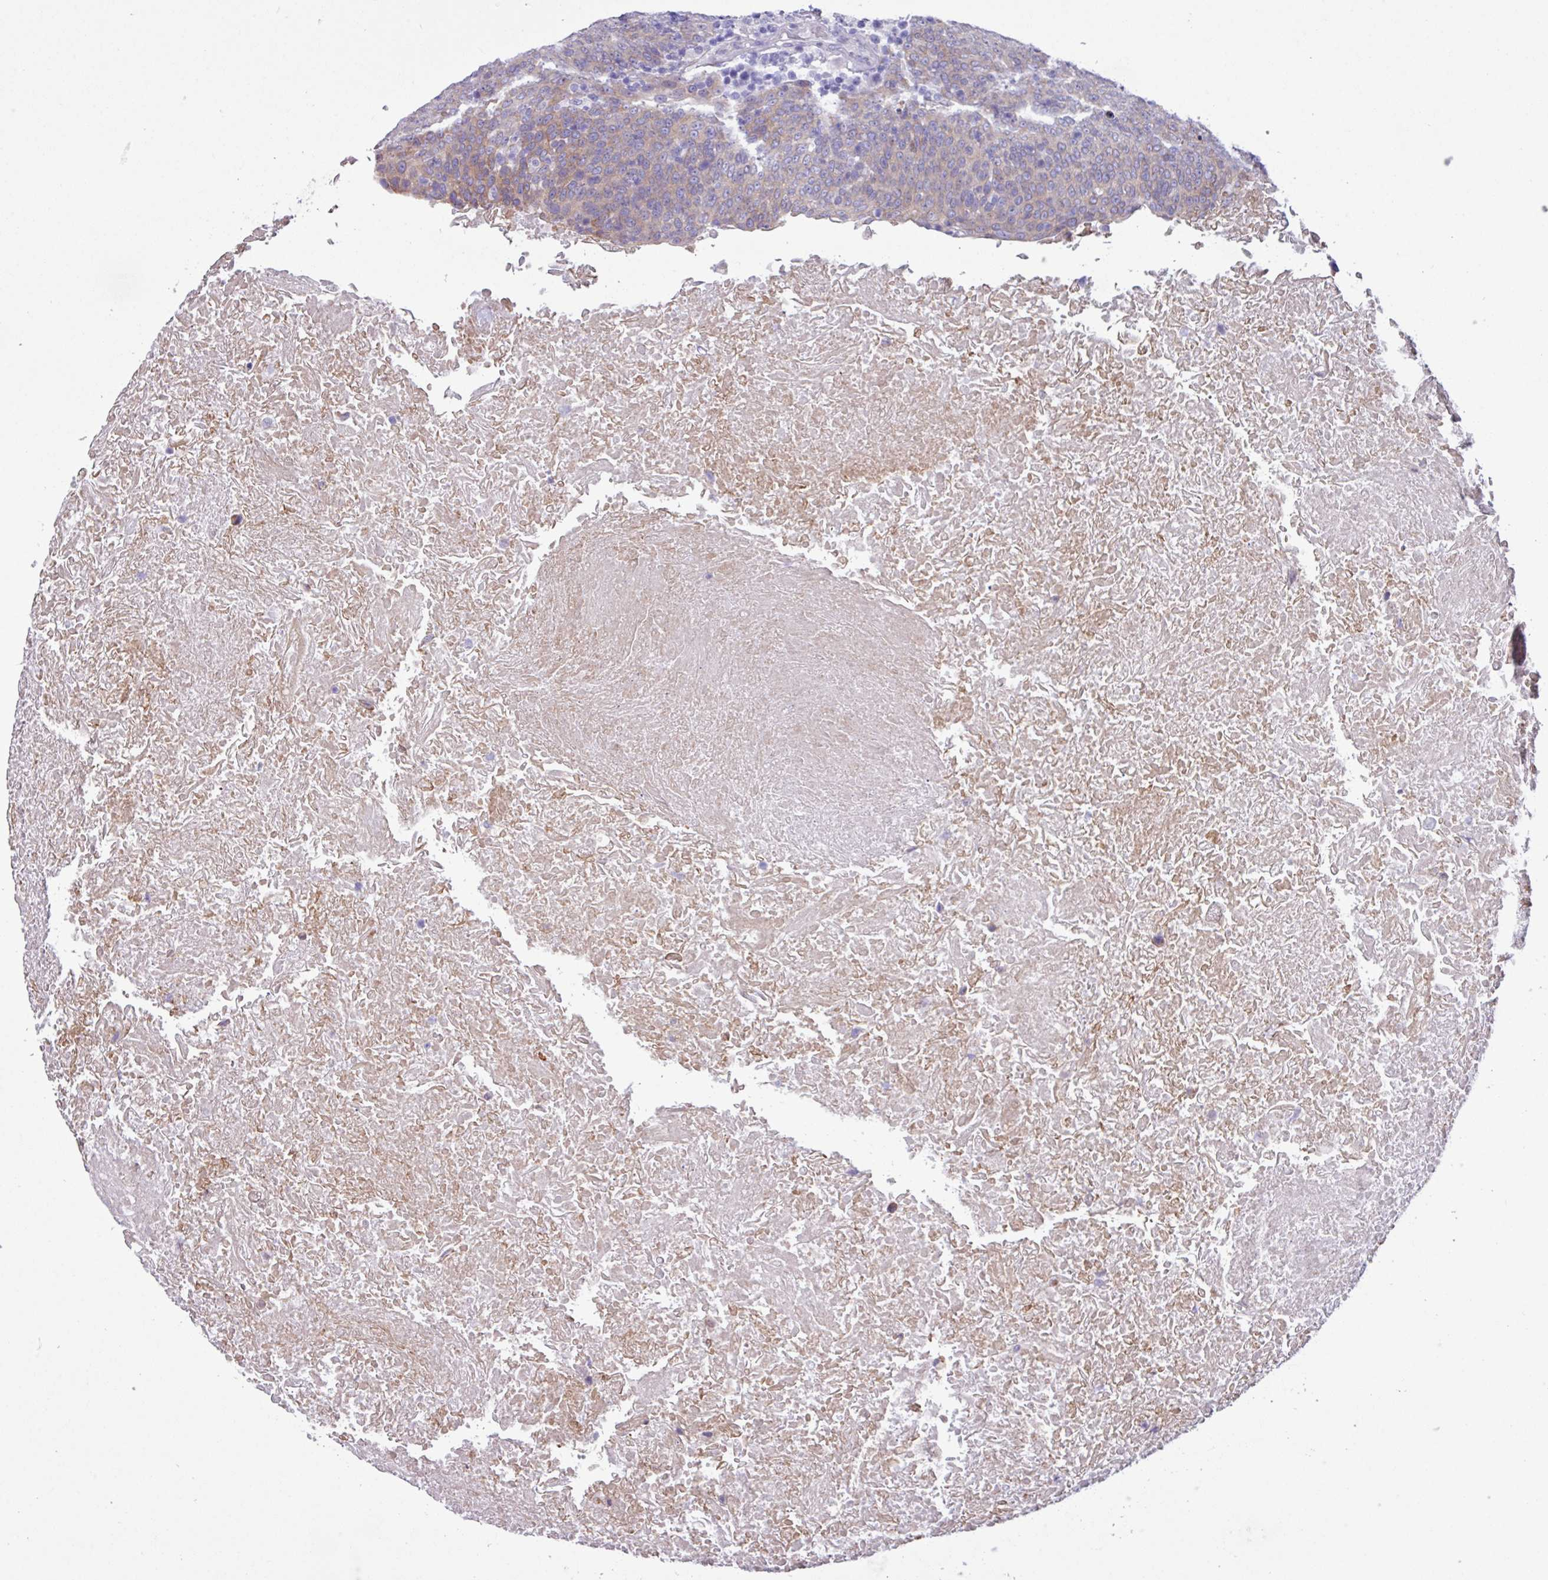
{"staining": {"intensity": "moderate", "quantity": ">75%", "location": "cytoplasmic/membranous"}, "tissue": "head and neck cancer", "cell_type": "Tumor cells", "image_type": "cancer", "snomed": [{"axis": "morphology", "description": "Squamous cell carcinoma, NOS"}, {"axis": "morphology", "description": "Squamous cell carcinoma, metastatic, NOS"}, {"axis": "topography", "description": "Lymph node"}, {"axis": "topography", "description": "Head-Neck"}], "caption": "Tumor cells show medium levels of moderate cytoplasmic/membranous expression in approximately >75% of cells in squamous cell carcinoma (head and neck). (DAB (3,3'-diaminobenzidine) IHC, brown staining for protein, blue staining for nuclei).", "gene": "SLC38A1", "patient": {"sex": "male", "age": 62}}